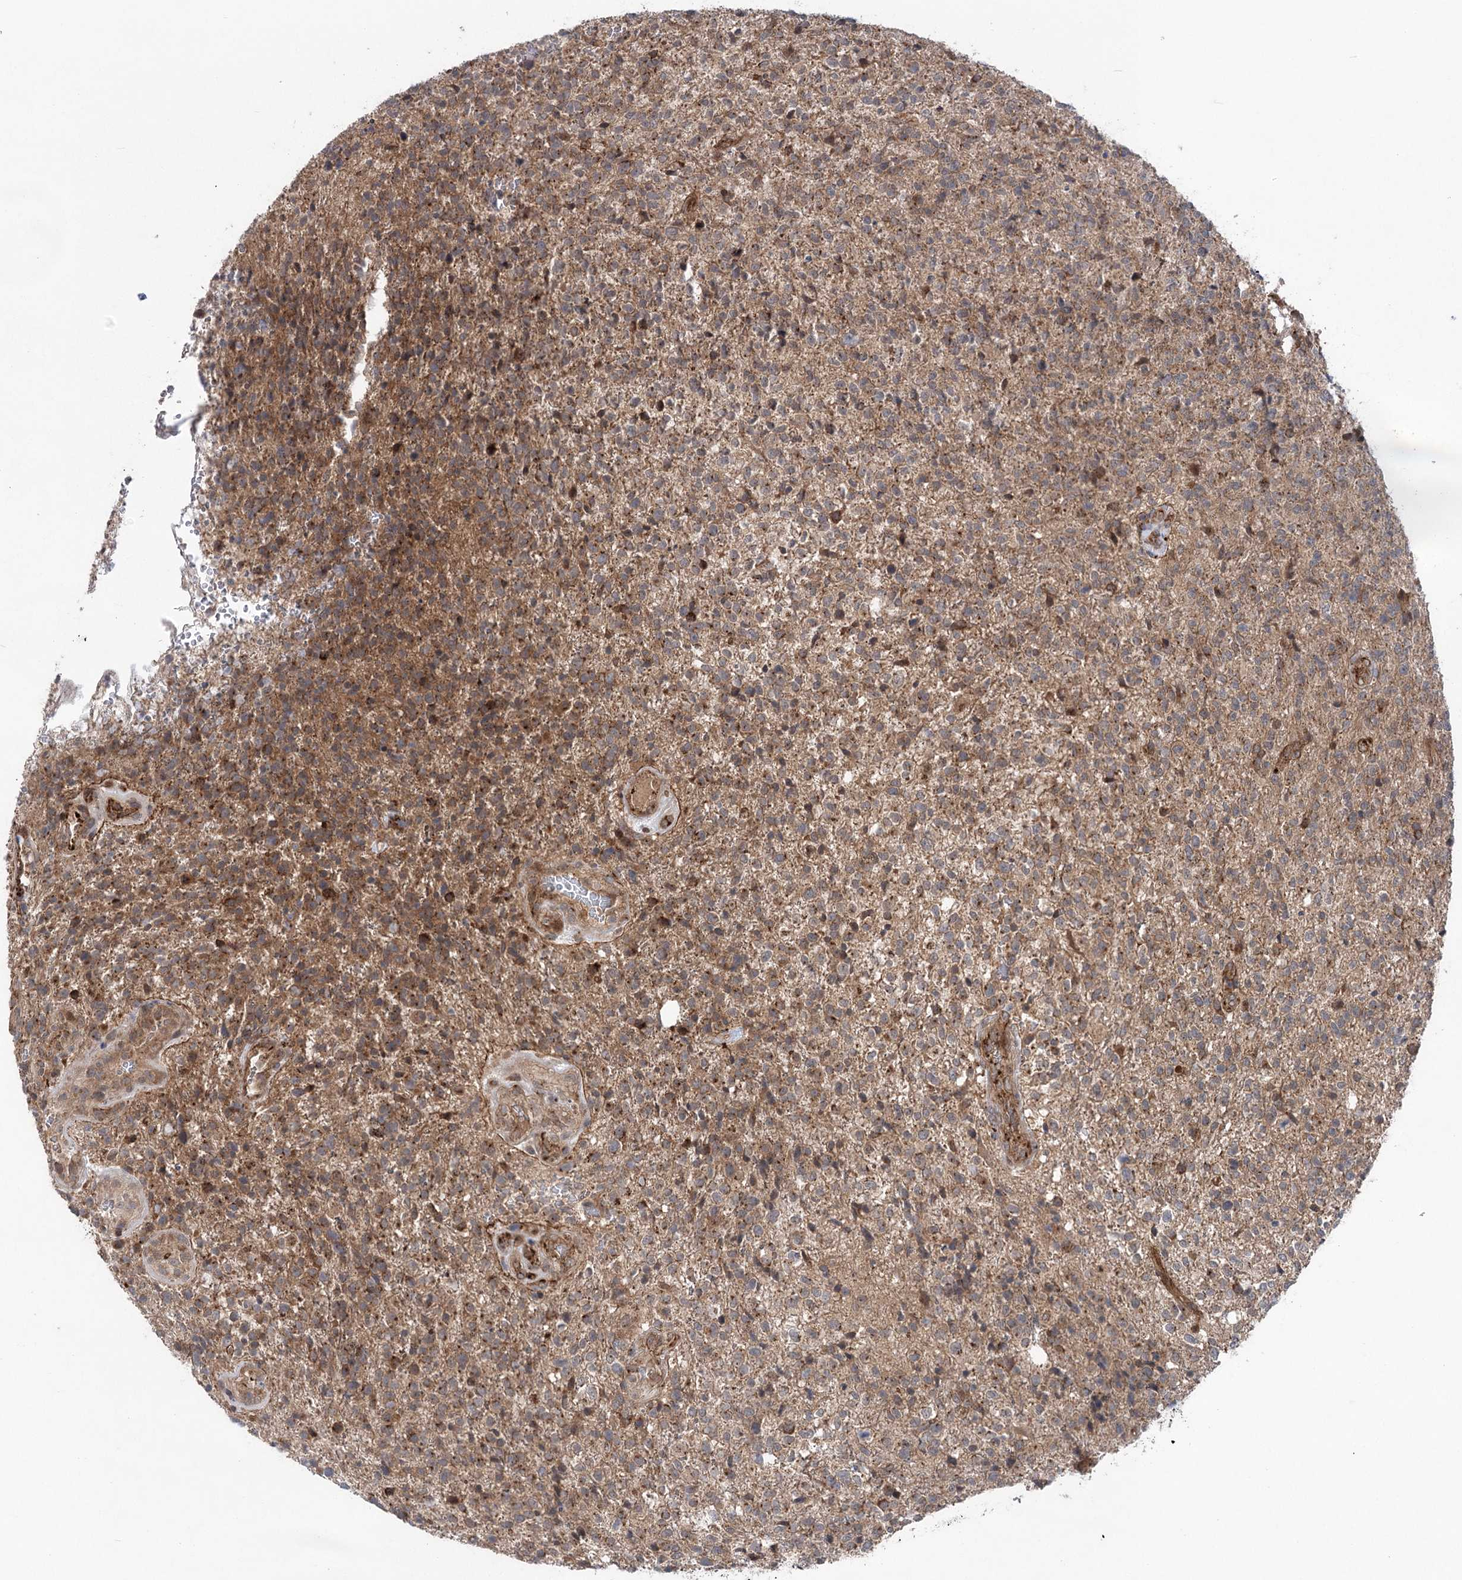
{"staining": {"intensity": "moderate", "quantity": "25%-75%", "location": "cytoplasmic/membranous"}, "tissue": "glioma", "cell_type": "Tumor cells", "image_type": "cancer", "snomed": [{"axis": "morphology", "description": "Glioma, malignant, High grade"}, {"axis": "topography", "description": "Brain"}], "caption": "This histopathology image shows IHC staining of glioma, with medium moderate cytoplasmic/membranous positivity in approximately 25%-75% of tumor cells.", "gene": "METTL24", "patient": {"sex": "male", "age": 56}}